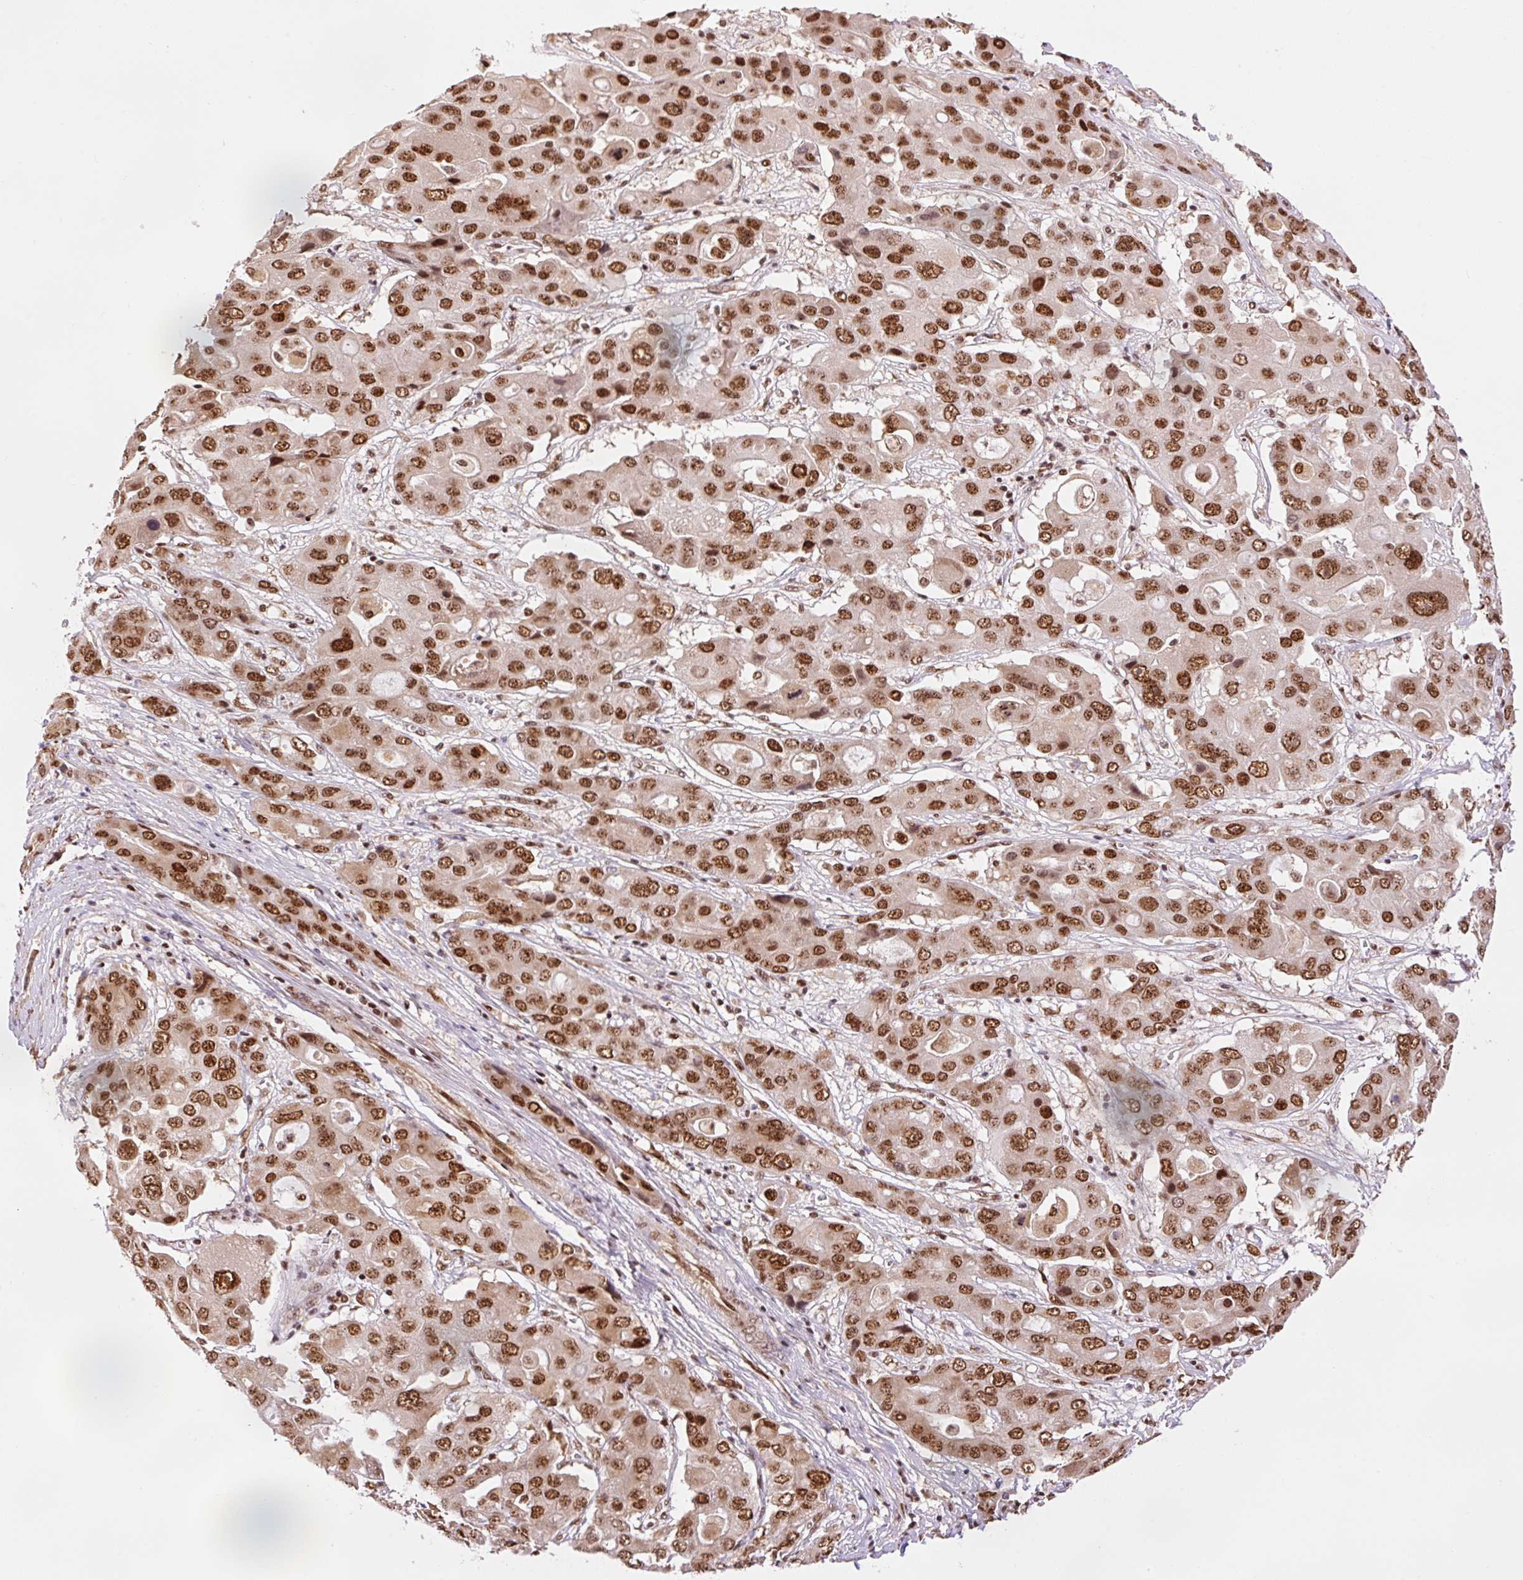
{"staining": {"intensity": "strong", "quantity": ">75%", "location": "nuclear"}, "tissue": "liver cancer", "cell_type": "Tumor cells", "image_type": "cancer", "snomed": [{"axis": "morphology", "description": "Cholangiocarcinoma"}, {"axis": "topography", "description": "Liver"}], "caption": "There is high levels of strong nuclear expression in tumor cells of liver cancer, as demonstrated by immunohistochemical staining (brown color).", "gene": "INTS8", "patient": {"sex": "male", "age": 67}}